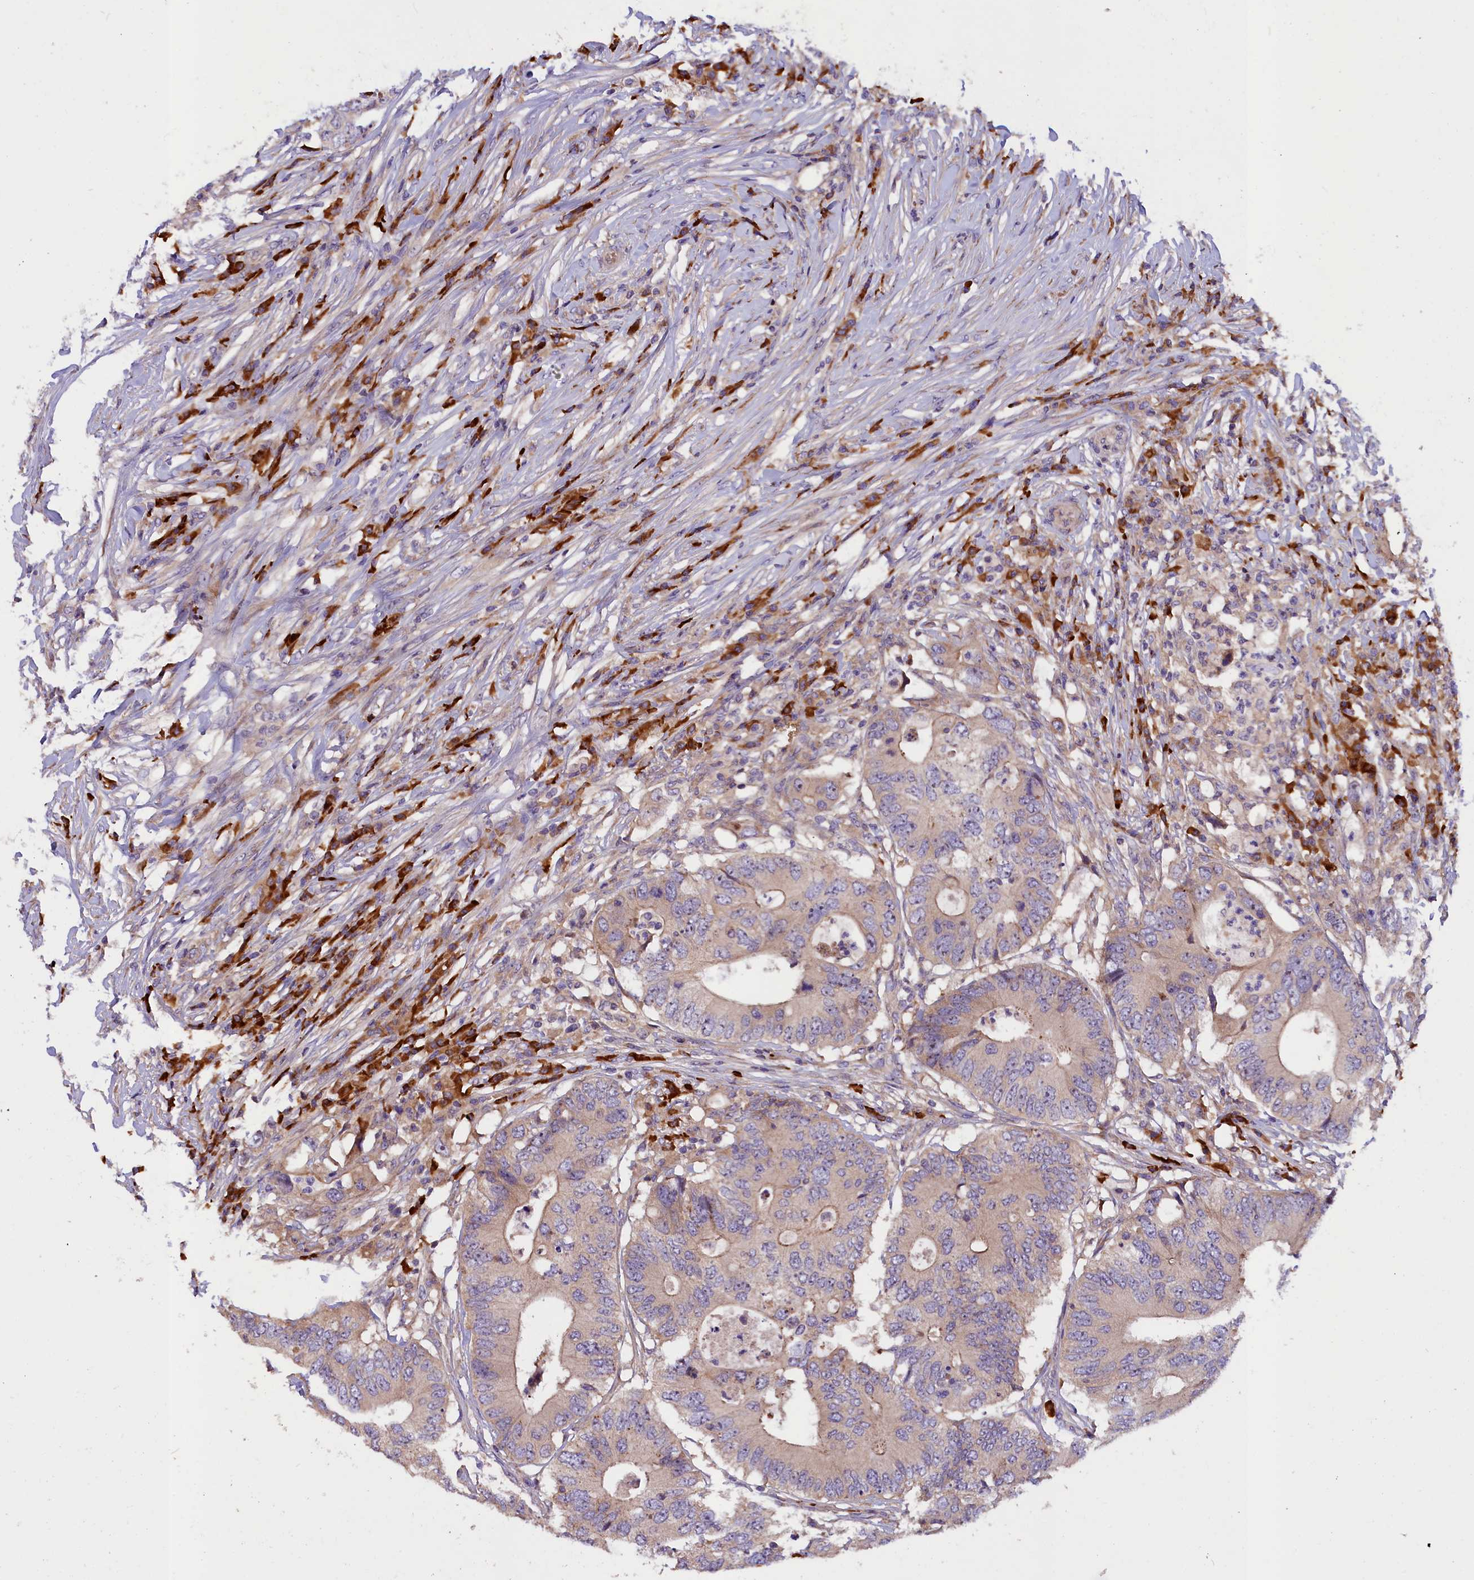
{"staining": {"intensity": "moderate", "quantity": ">75%", "location": "cytoplasmic/membranous,nuclear"}, "tissue": "colorectal cancer", "cell_type": "Tumor cells", "image_type": "cancer", "snomed": [{"axis": "morphology", "description": "Adenocarcinoma, NOS"}, {"axis": "topography", "description": "Colon"}], "caption": "About >75% of tumor cells in colorectal cancer (adenocarcinoma) display moderate cytoplasmic/membranous and nuclear protein staining as visualized by brown immunohistochemical staining.", "gene": "FRY", "patient": {"sex": "male", "age": 71}}